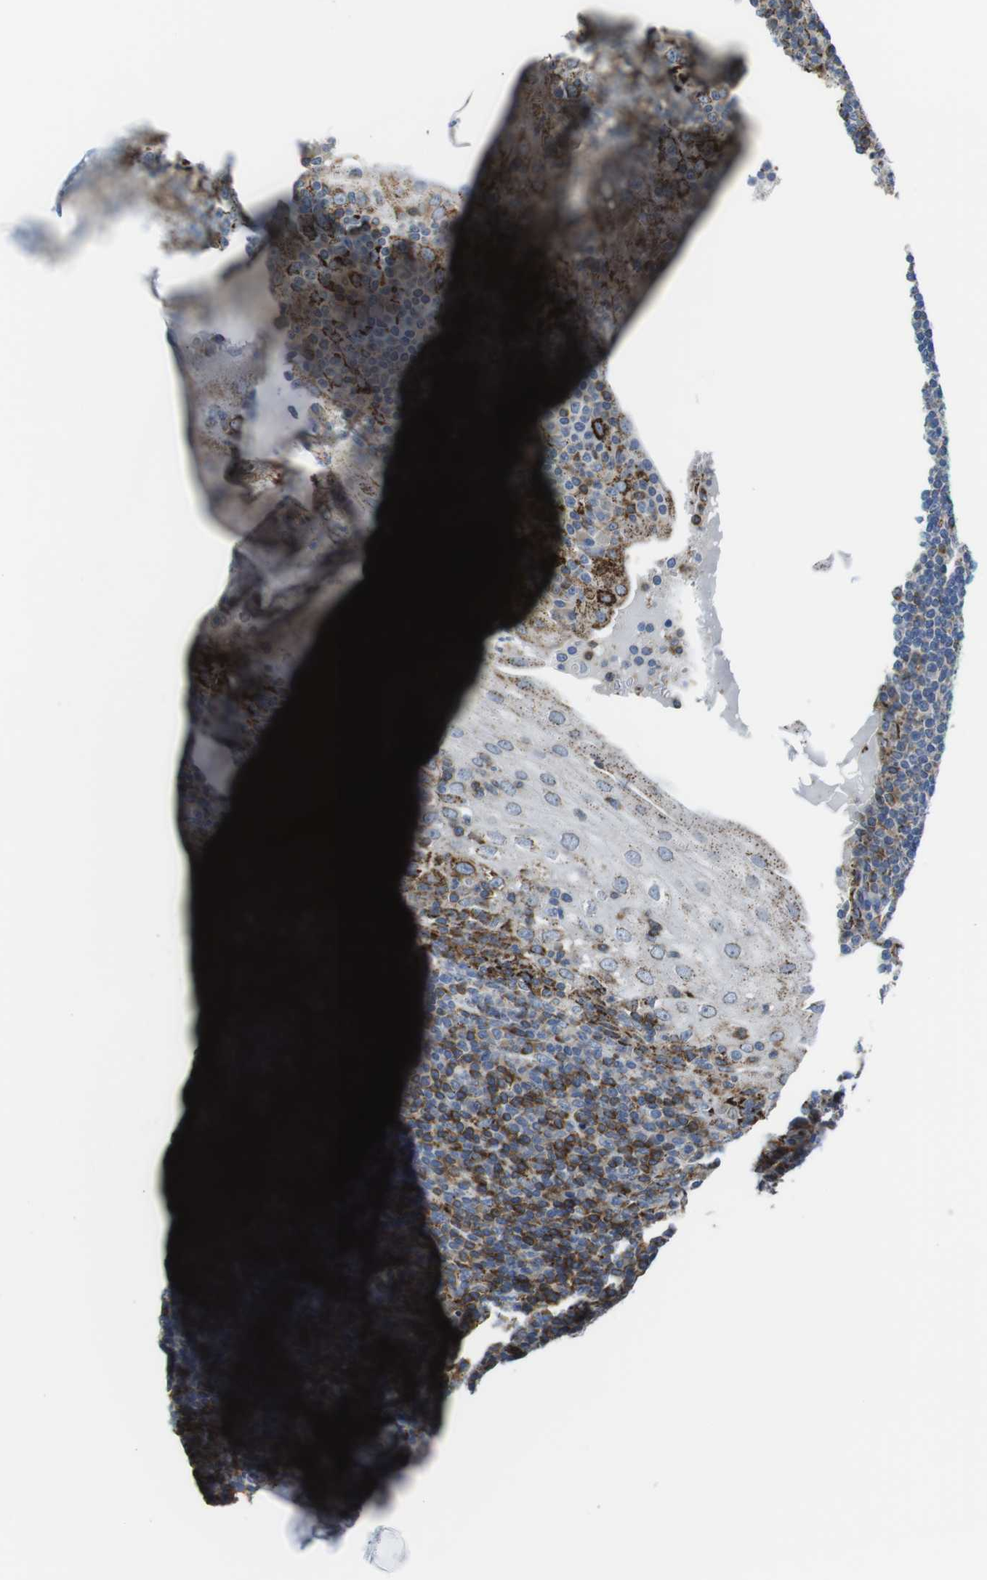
{"staining": {"intensity": "moderate", "quantity": "25%-75%", "location": "cytoplasmic/membranous"}, "tissue": "tonsil", "cell_type": "Non-germinal center cells", "image_type": "normal", "snomed": [{"axis": "morphology", "description": "Normal tissue, NOS"}, {"axis": "topography", "description": "Tonsil"}], "caption": "The micrograph reveals staining of unremarkable tonsil, revealing moderate cytoplasmic/membranous protein expression (brown color) within non-germinal center cells.", "gene": "KCNE3", "patient": {"sex": "male", "age": 37}}